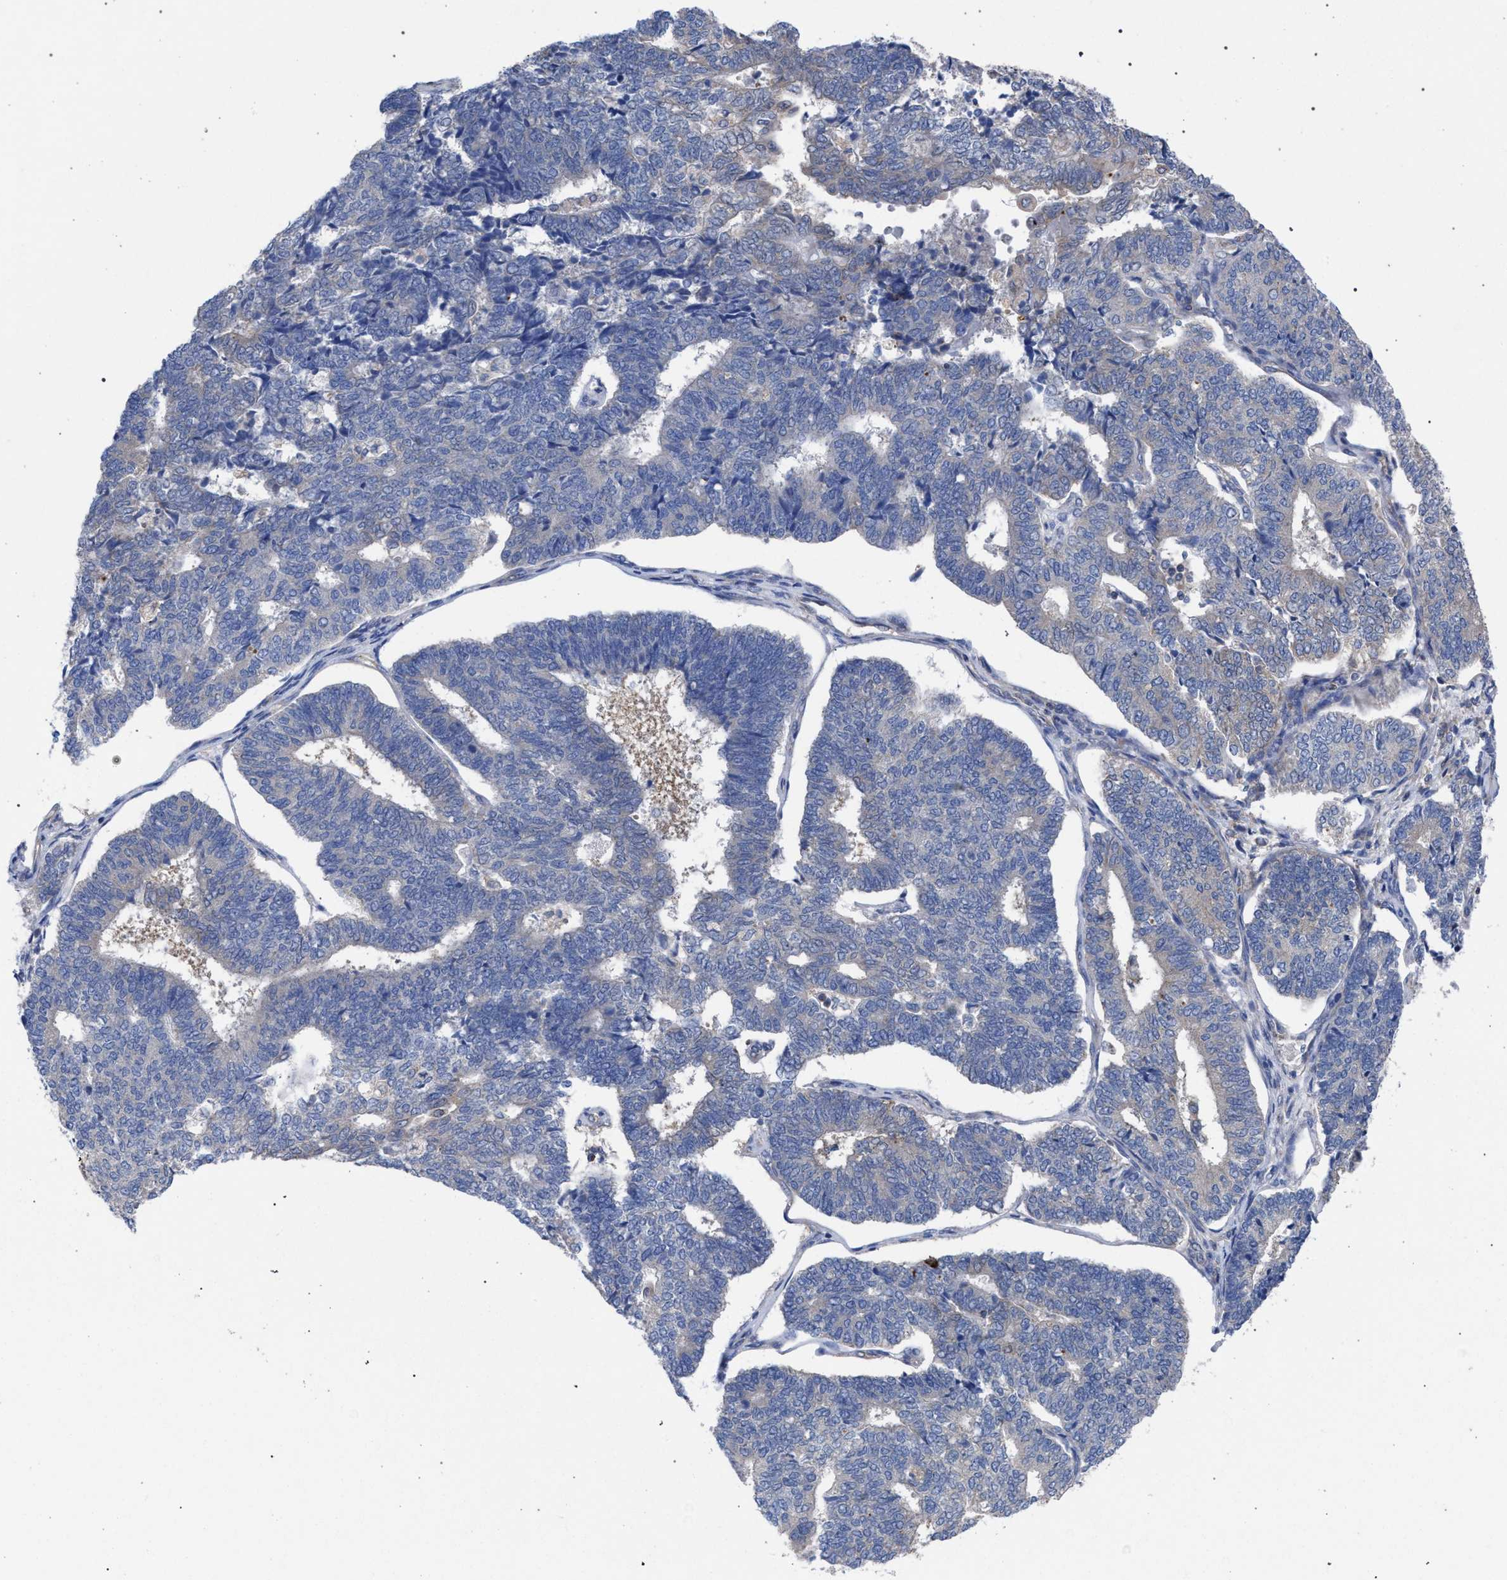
{"staining": {"intensity": "negative", "quantity": "none", "location": "none"}, "tissue": "endometrial cancer", "cell_type": "Tumor cells", "image_type": "cancer", "snomed": [{"axis": "morphology", "description": "Adenocarcinoma, NOS"}, {"axis": "topography", "description": "Endometrium"}], "caption": "Tumor cells show no significant protein positivity in endometrial cancer.", "gene": "GMPR", "patient": {"sex": "female", "age": 70}}